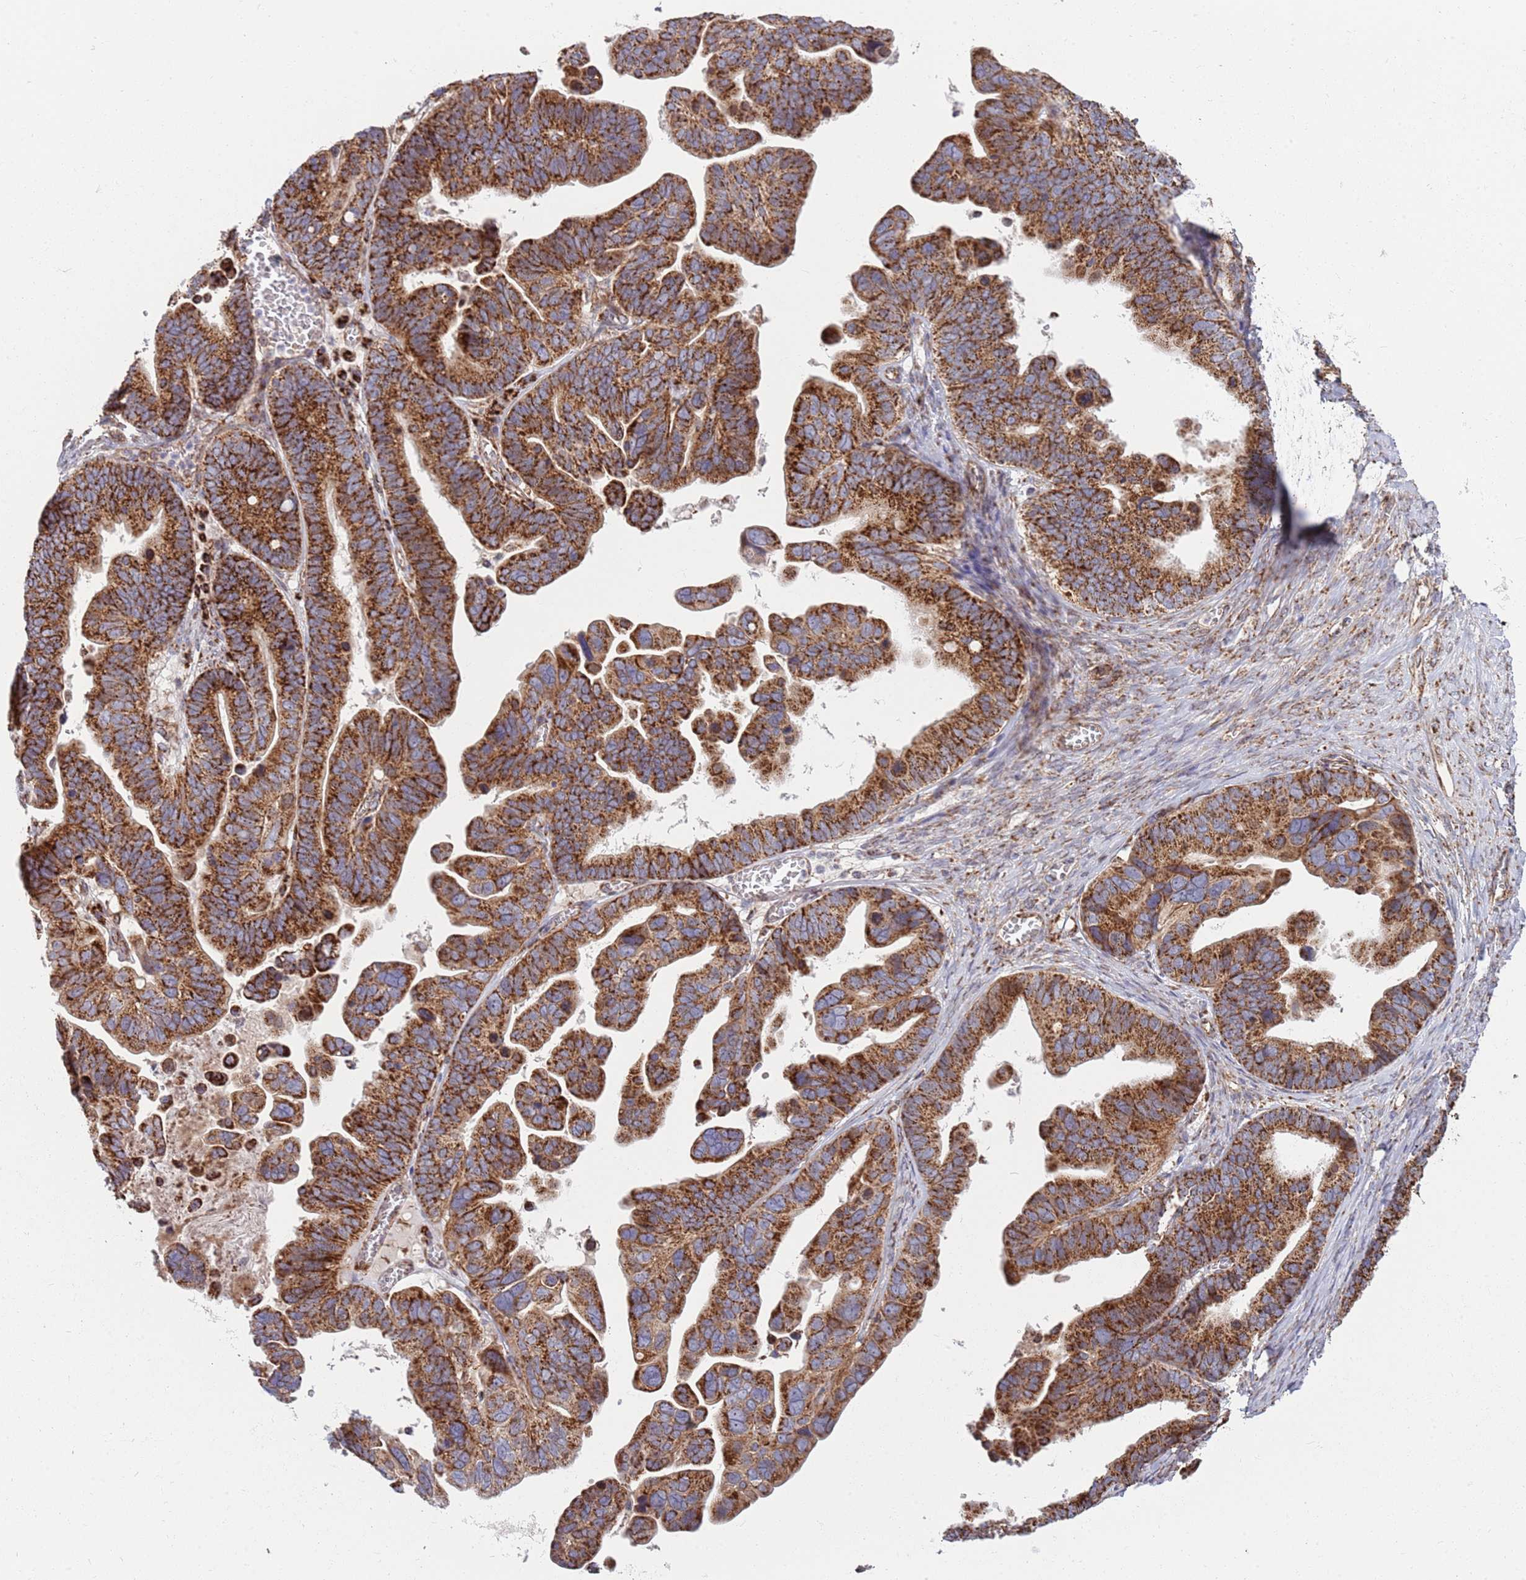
{"staining": {"intensity": "strong", "quantity": ">75%", "location": "cytoplasmic/membranous"}, "tissue": "ovarian cancer", "cell_type": "Tumor cells", "image_type": "cancer", "snomed": [{"axis": "morphology", "description": "Cystadenocarcinoma, serous, NOS"}, {"axis": "topography", "description": "Ovary"}], "caption": "Immunohistochemistry histopathology image of human ovarian cancer stained for a protein (brown), which reveals high levels of strong cytoplasmic/membranous staining in approximately >75% of tumor cells.", "gene": "ATP5PD", "patient": {"sex": "female", "age": 56}}